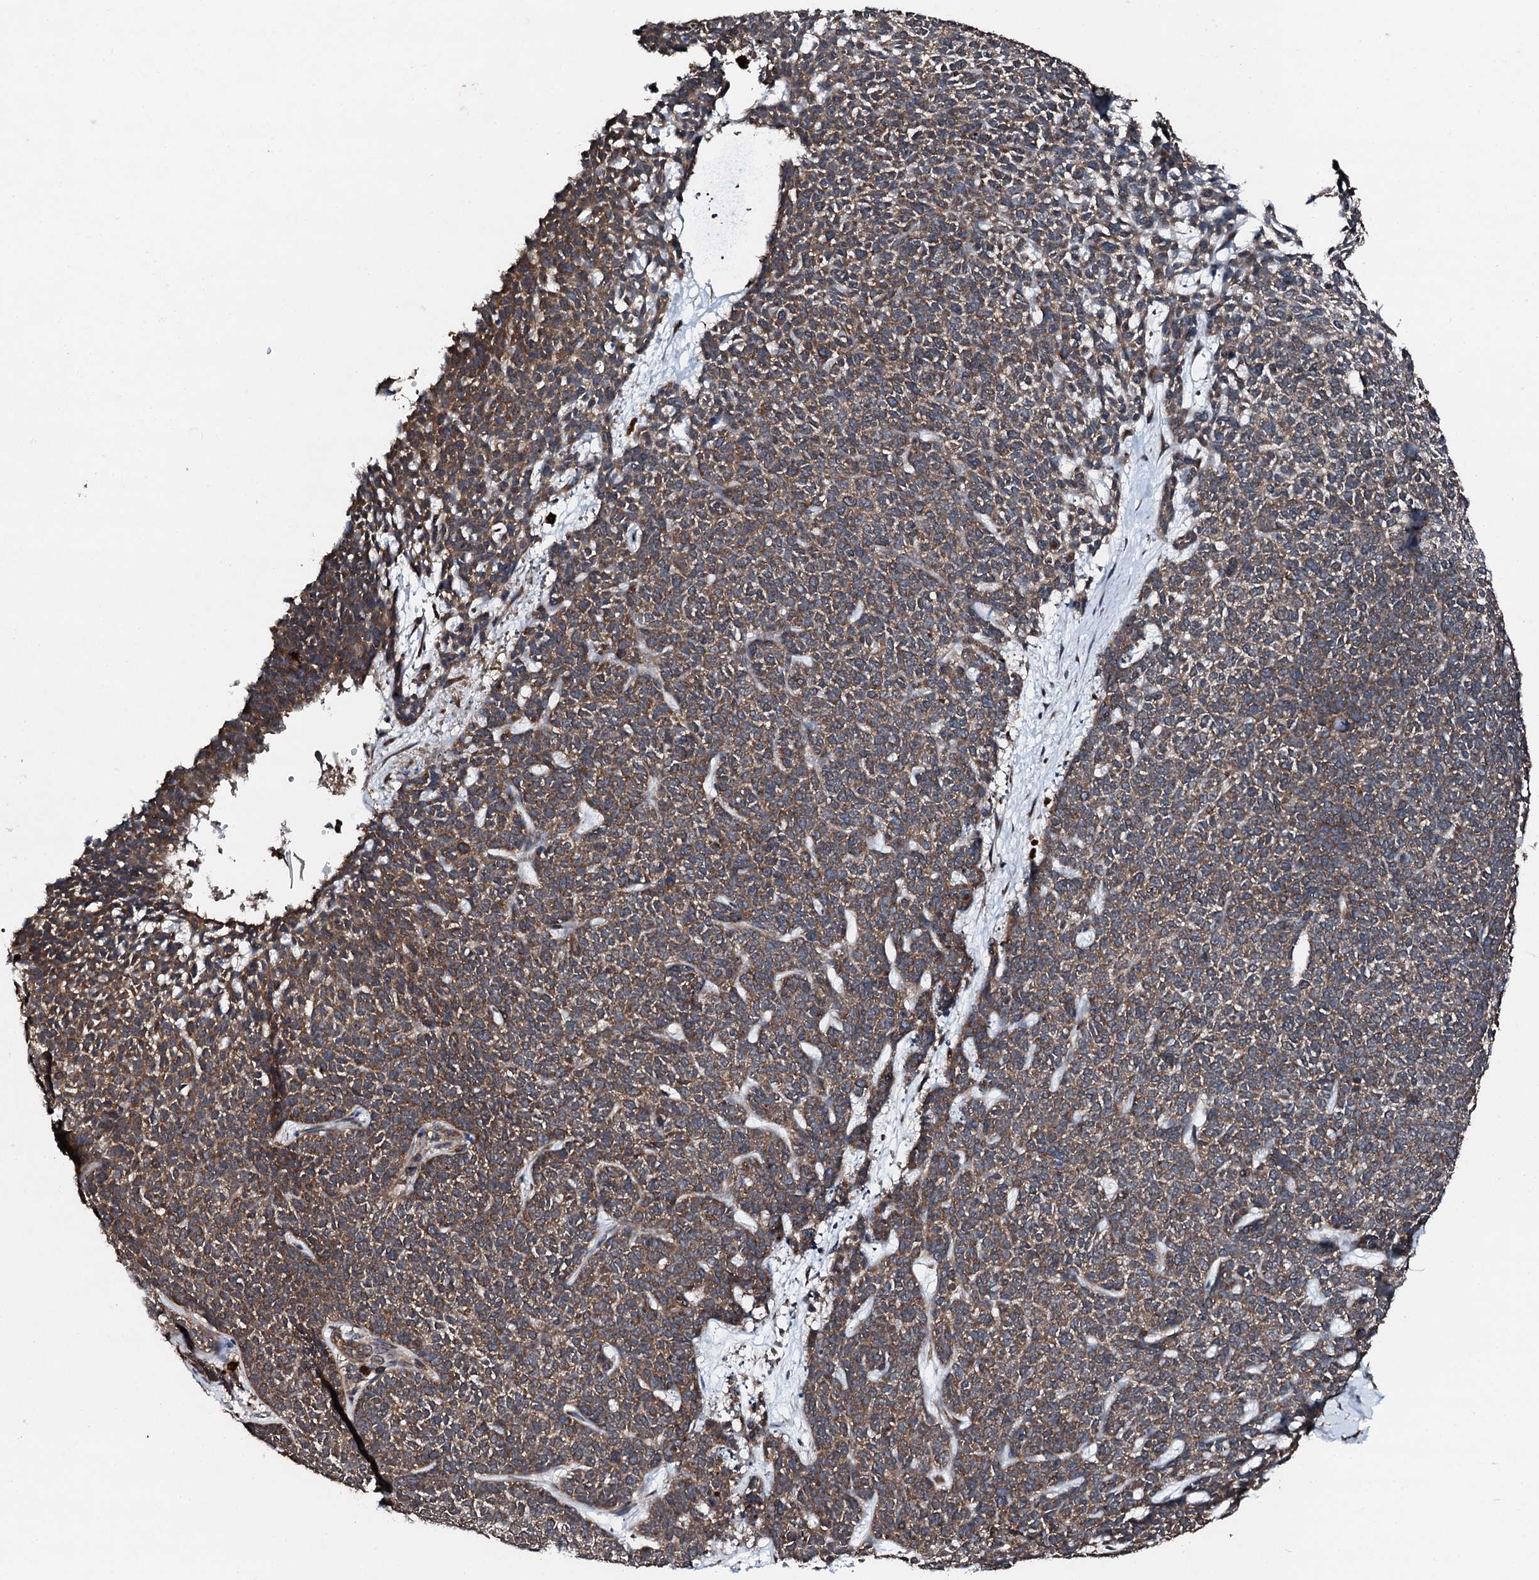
{"staining": {"intensity": "moderate", "quantity": ">75%", "location": "cytoplasmic/membranous"}, "tissue": "skin cancer", "cell_type": "Tumor cells", "image_type": "cancer", "snomed": [{"axis": "morphology", "description": "Basal cell carcinoma"}, {"axis": "topography", "description": "Skin"}], "caption": "Protein staining reveals moderate cytoplasmic/membranous expression in approximately >75% of tumor cells in skin cancer (basal cell carcinoma).", "gene": "EDC4", "patient": {"sex": "female", "age": 84}}